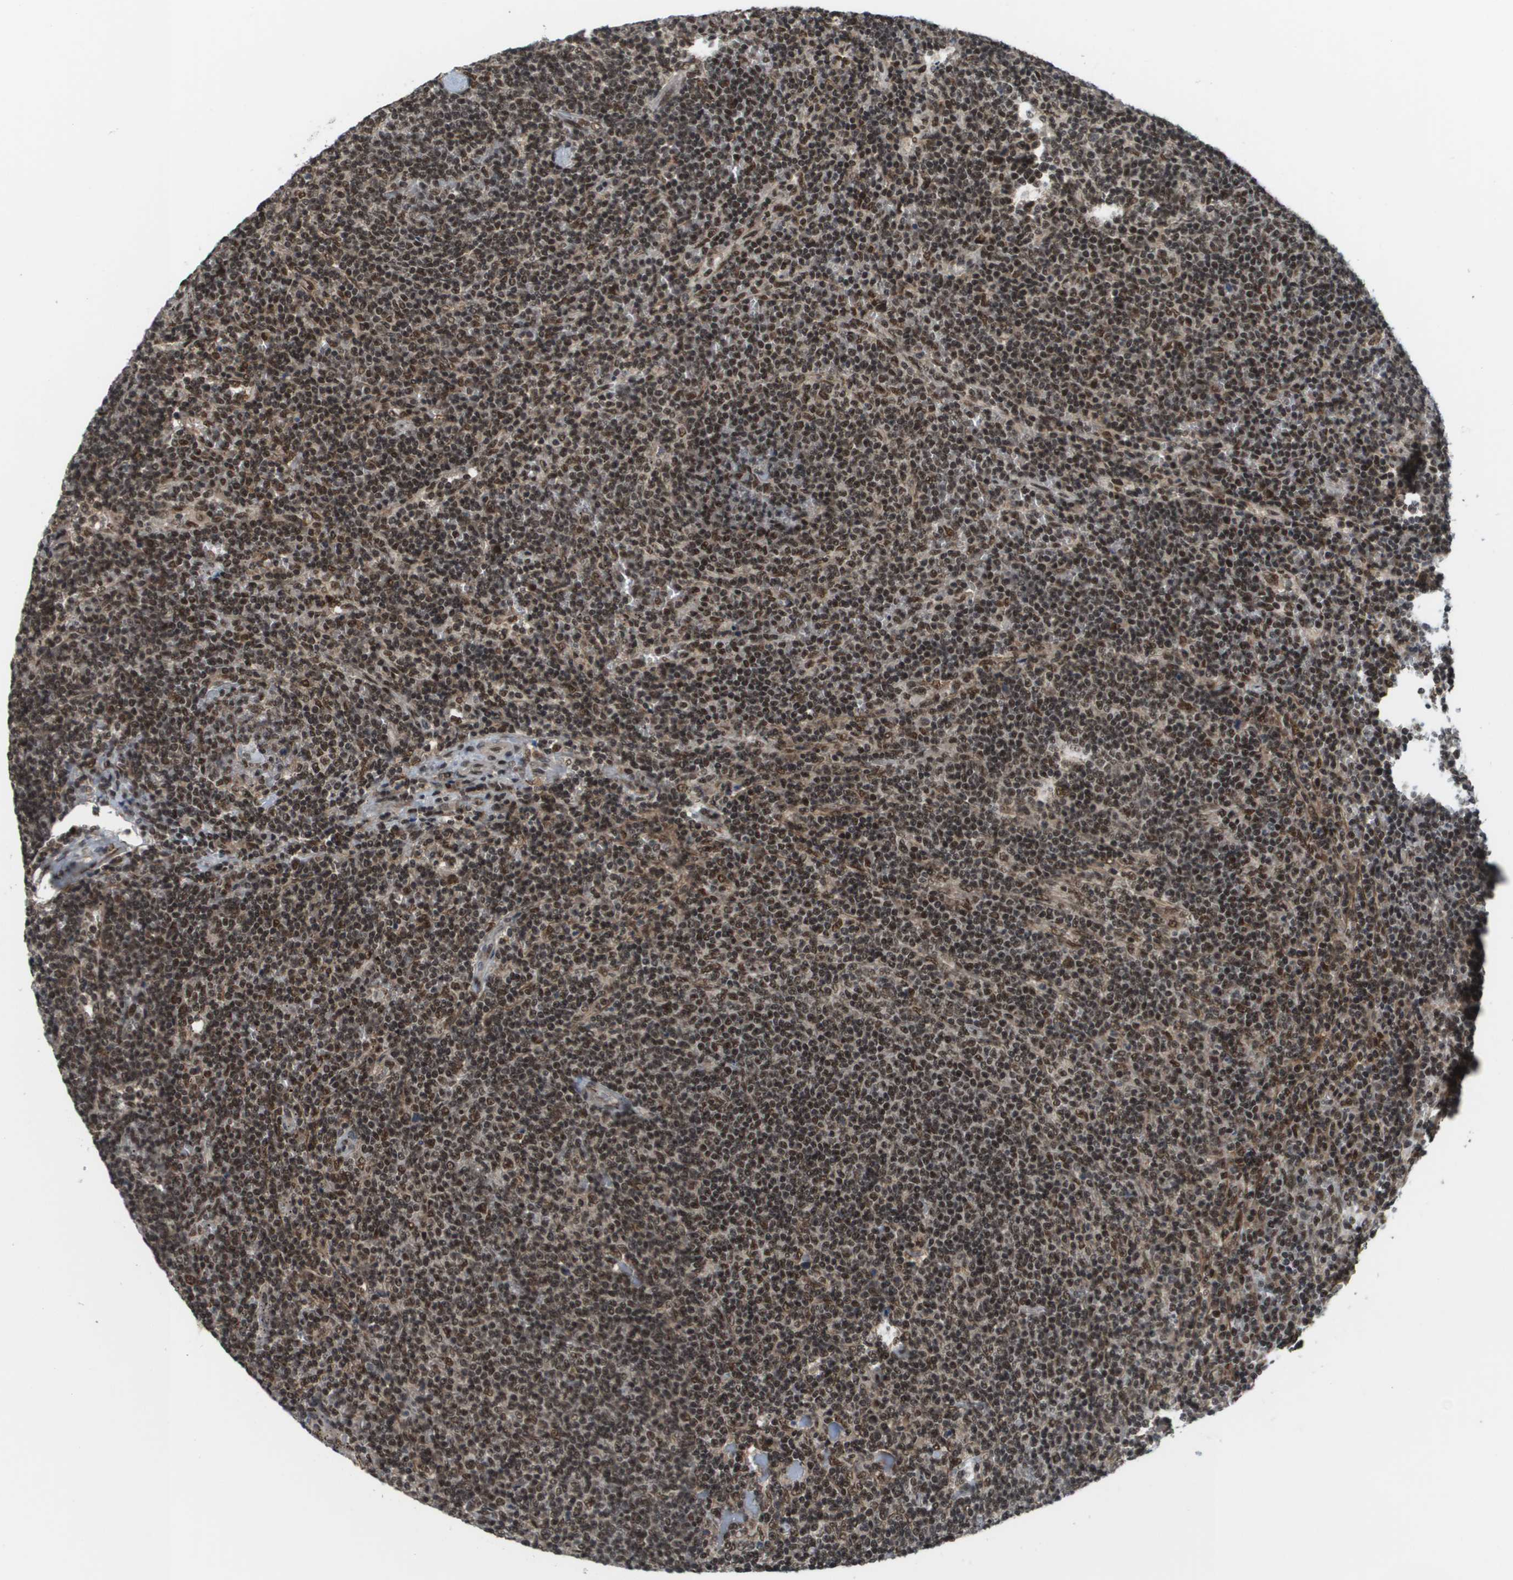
{"staining": {"intensity": "moderate", "quantity": ">75%", "location": "nuclear"}, "tissue": "lymphoma", "cell_type": "Tumor cells", "image_type": "cancer", "snomed": [{"axis": "morphology", "description": "Malignant lymphoma, non-Hodgkin's type, Low grade"}, {"axis": "topography", "description": "Spleen"}], "caption": "Approximately >75% of tumor cells in human lymphoma exhibit moderate nuclear protein expression as visualized by brown immunohistochemical staining.", "gene": "PRCC", "patient": {"sex": "female", "age": 50}}